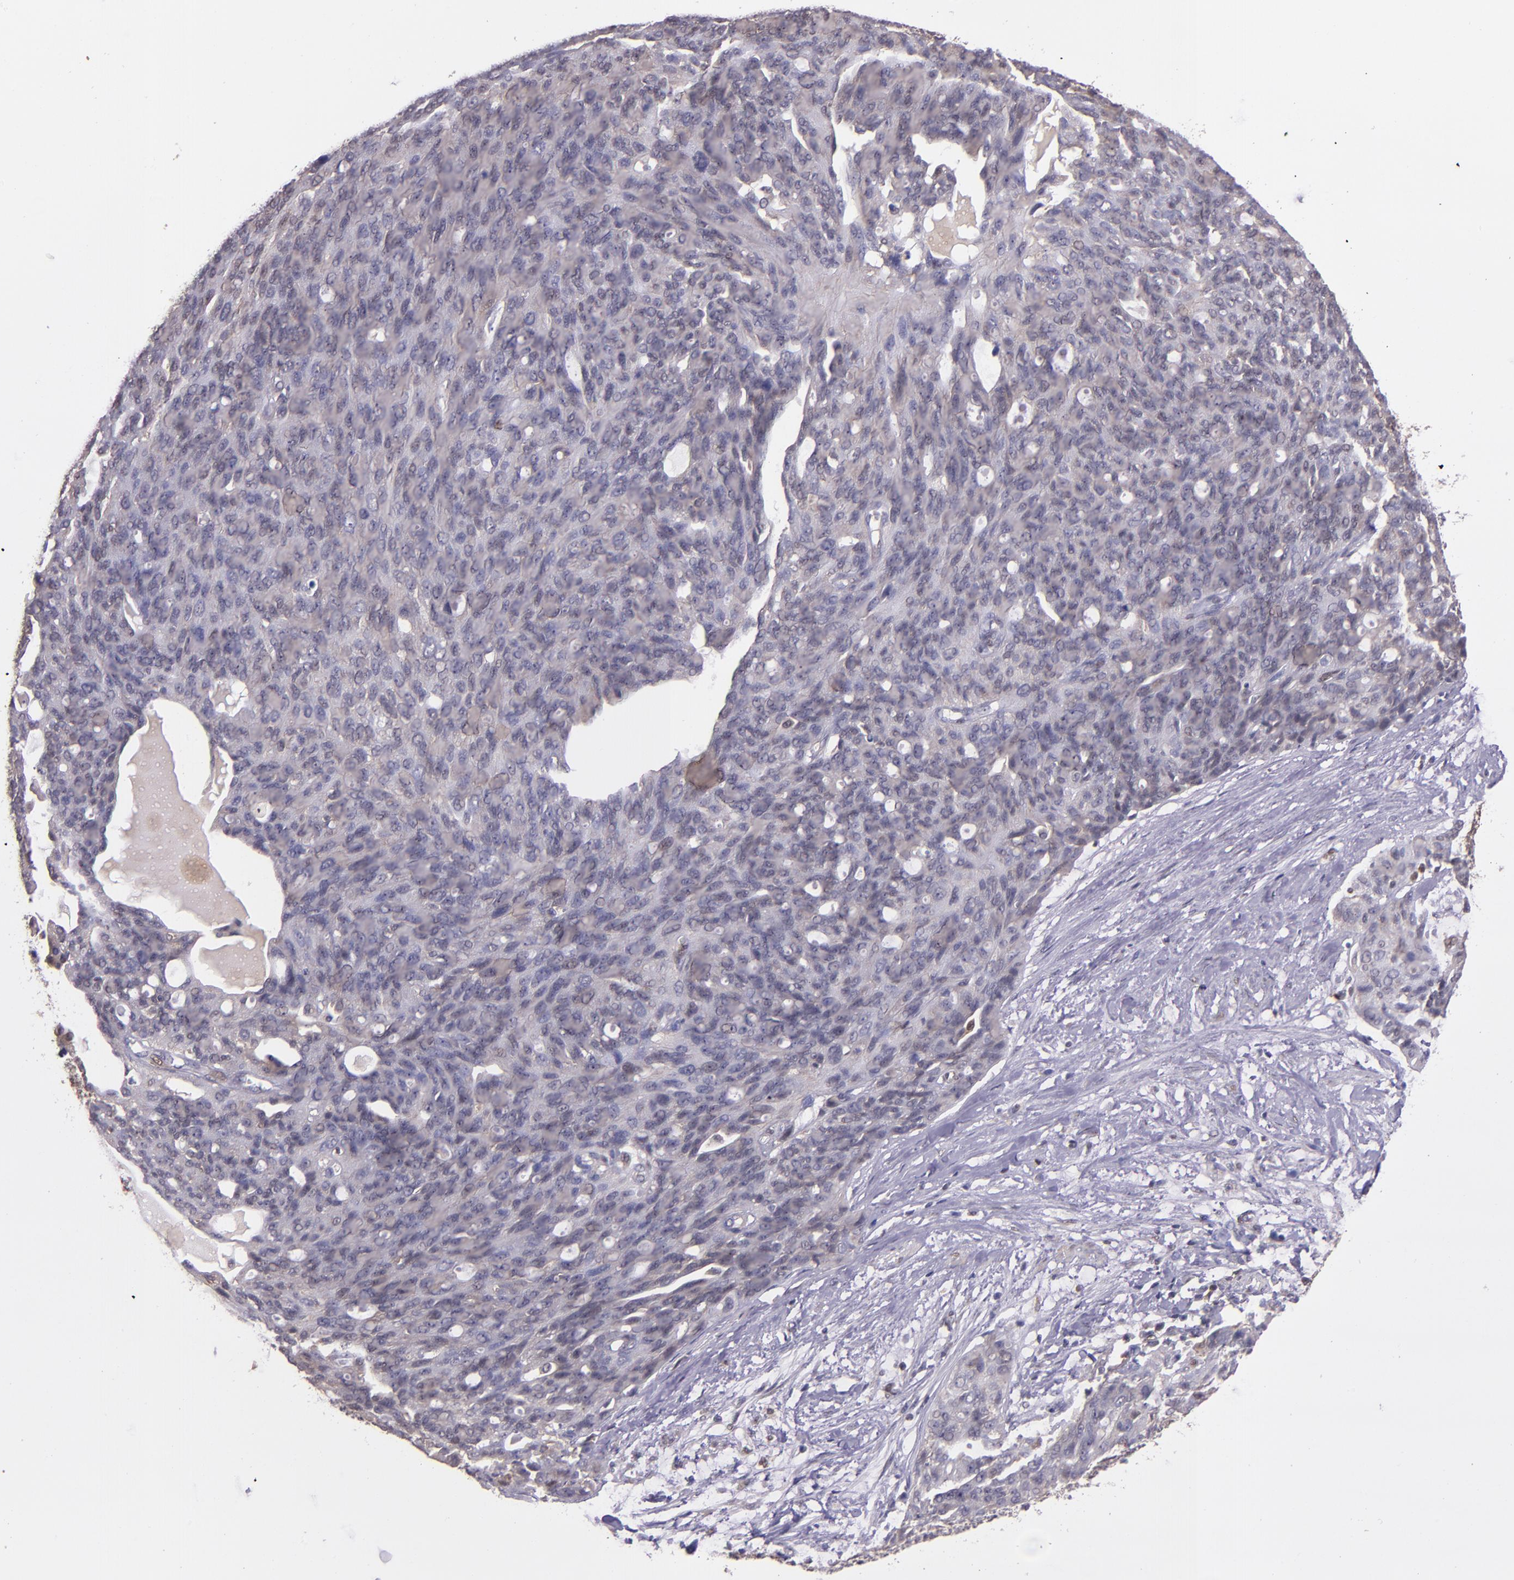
{"staining": {"intensity": "weak", "quantity": "25%-75%", "location": "cytoplasmic/membranous,nuclear"}, "tissue": "ovarian cancer", "cell_type": "Tumor cells", "image_type": "cancer", "snomed": [{"axis": "morphology", "description": "Carcinoma, endometroid"}, {"axis": "topography", "description": "Ovary"}], "caption": "Tumor cells demonstrate low levels of weak cytoplasmic/membranous and nuclear positivity in about 25%-75% of cells in human endometroid carcinoma (ovarian).", "gene": "STAT6", "patient": {"sex": "female", "age": 60}}